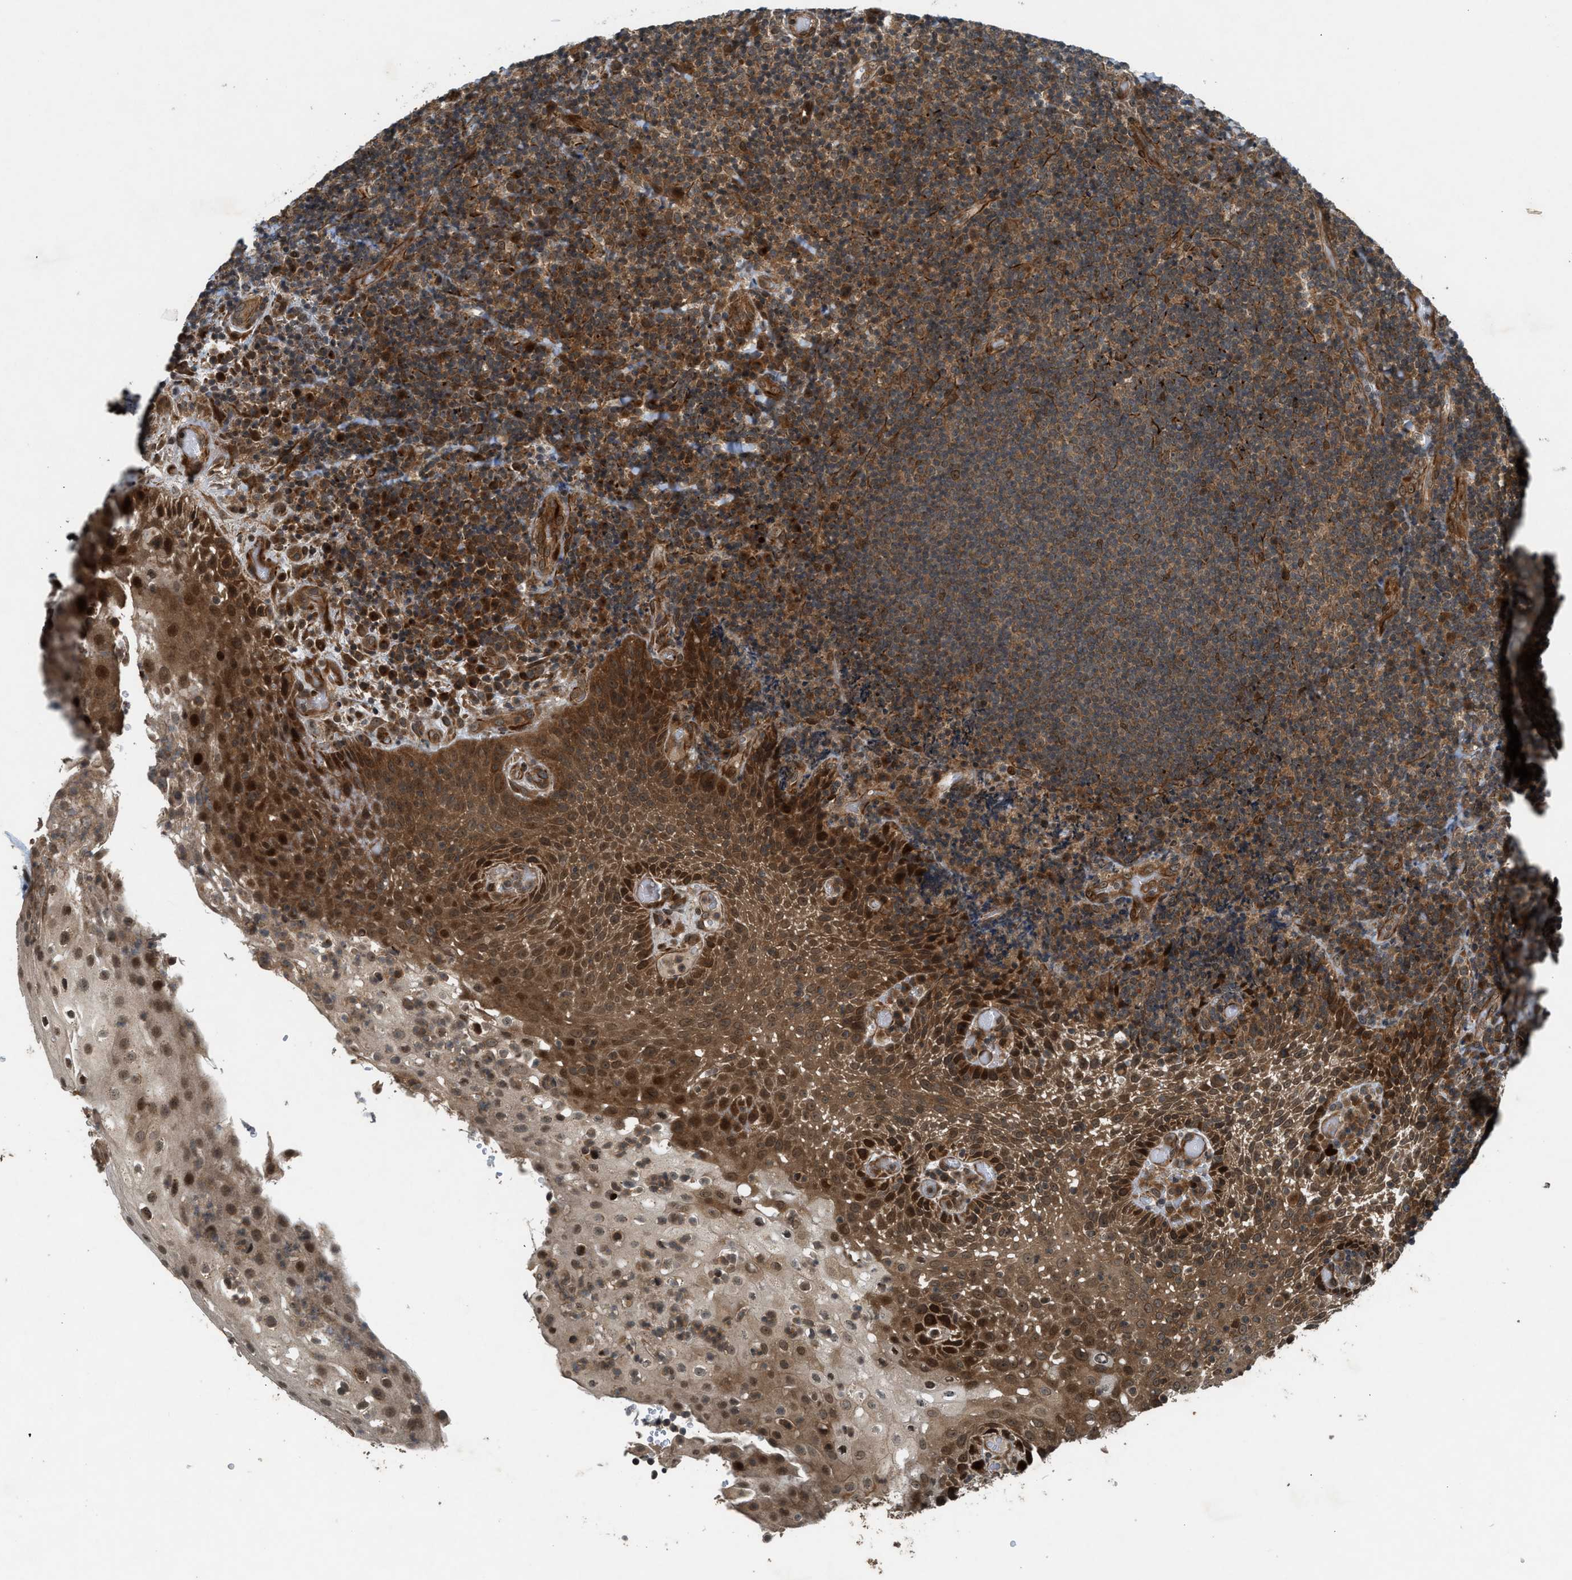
{"staining": {"intensity": "moderate", "quantity": ">75%", "location": "cytoplasmic/membranous"}, "tissue": "lymphoma", "cell_type": "Tumor cells", "image_type": "cancer", "snomed": [{"axis": "morphology", "description": "Malignant lymphoma, non-Hodgkin's type, High grade"}, {"axis": "topography", "description": "Tonsil"}], "caption": "This image demonstrates immunohistochemistry (IHC) staining of human lymphoma, with medium moderate cytoplasmic/membranous staining in approximately >75% of tumor cells.", "gene": "TXNL1", "patient": {"sex": "female", "age": 36}}